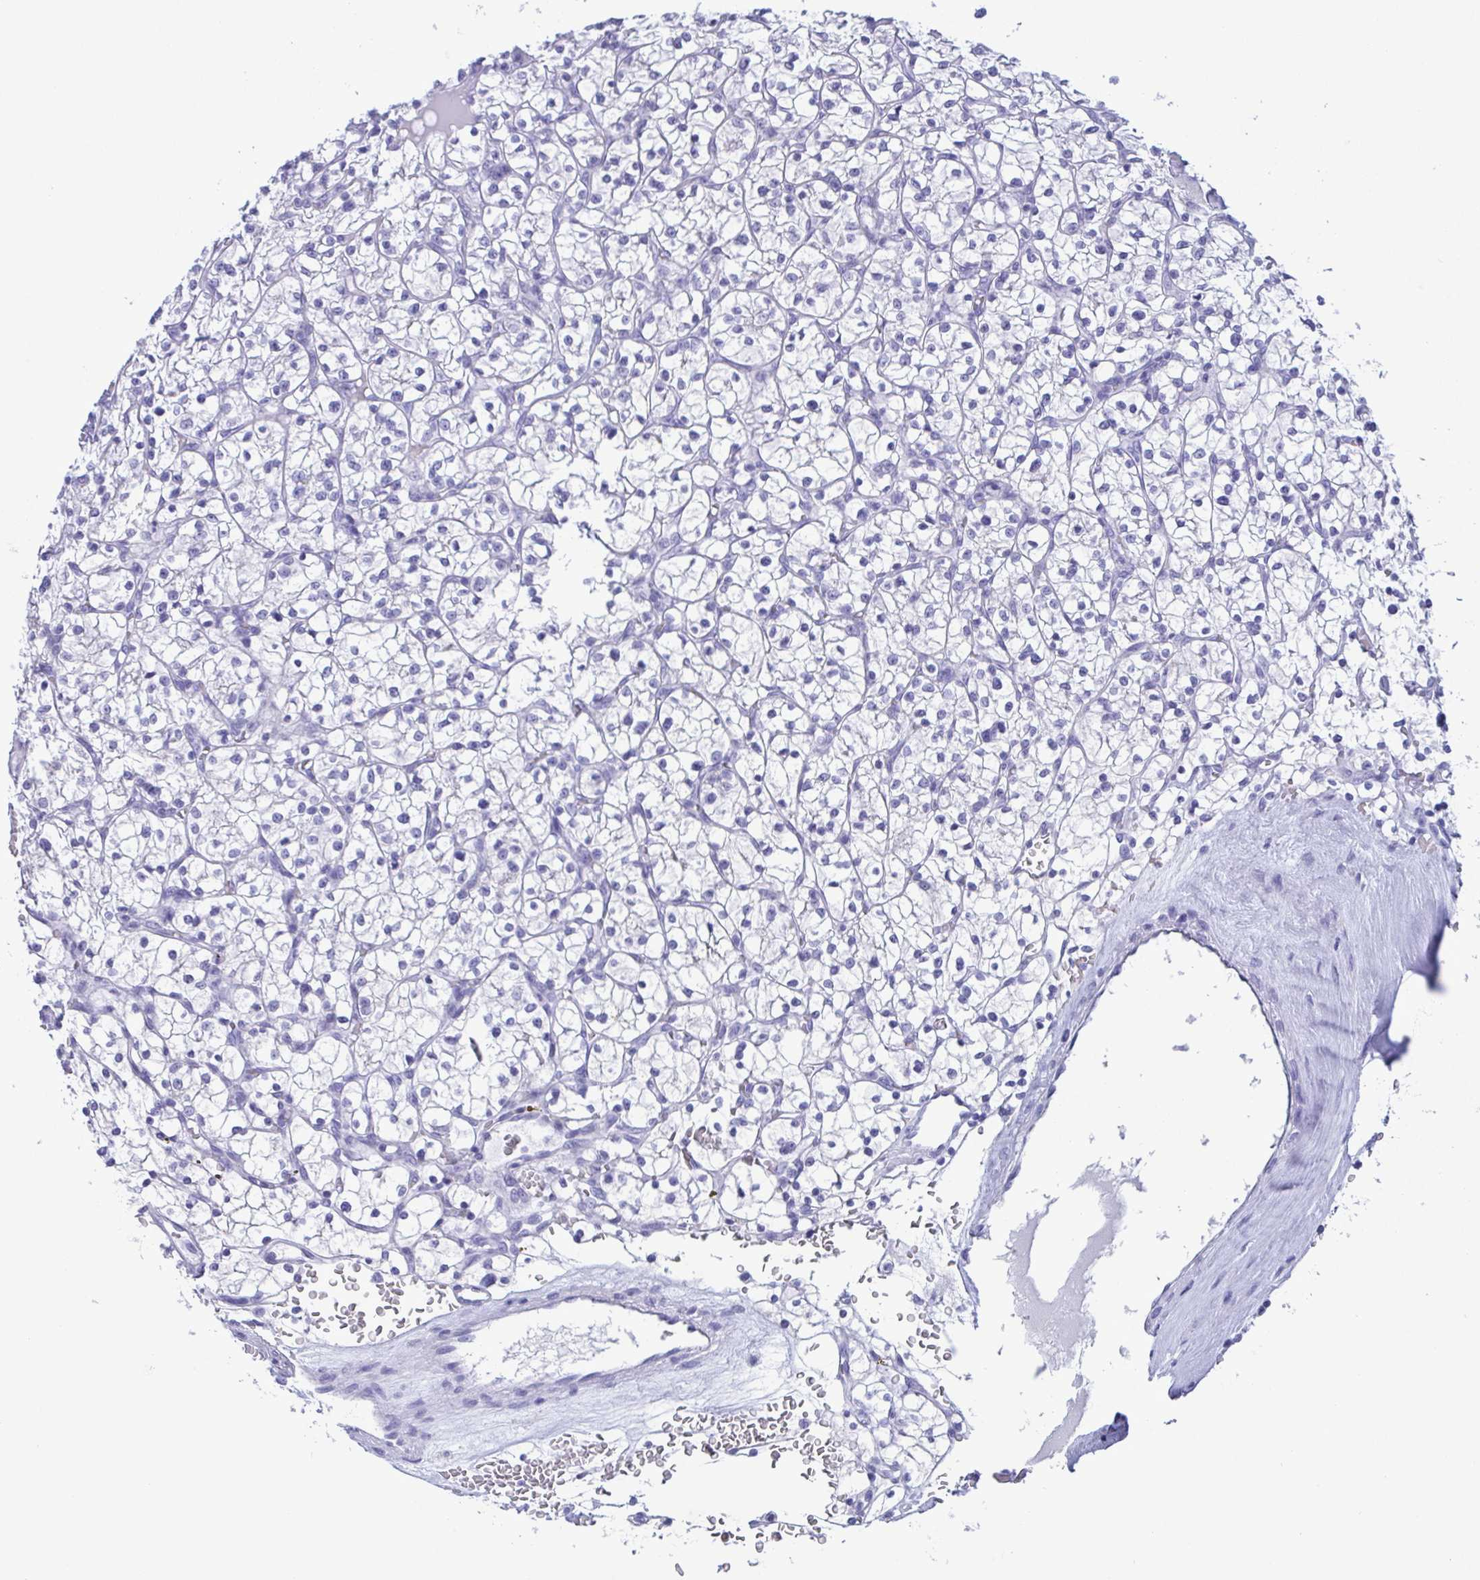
{"staining": {"intensity": "negative", "quantity": "none", "location": "none"}, "tissue": "renal cancer", "cell_type": "Tumor cells", "image_type": "cancer", "snomed": [{"axis": "morphology", "description": "Adenocarcinoma, NOS"}, {"axis": "topography", "description": "Kidney"}], "caption": "This image is of renal cancer (adenocarcinoma) stained with immunohistochemistry to label a protein in brown with the nuclei are counter-stained blue. There is no positivity in tumor cells. Brightfield microscopy of immunohistochemistry (IHC) stained with DAB (brown) and hematoxylin (blue), captured at high magnification.", "gene": "TSPY2", "patient": {"sex": "female", "age": 64}}